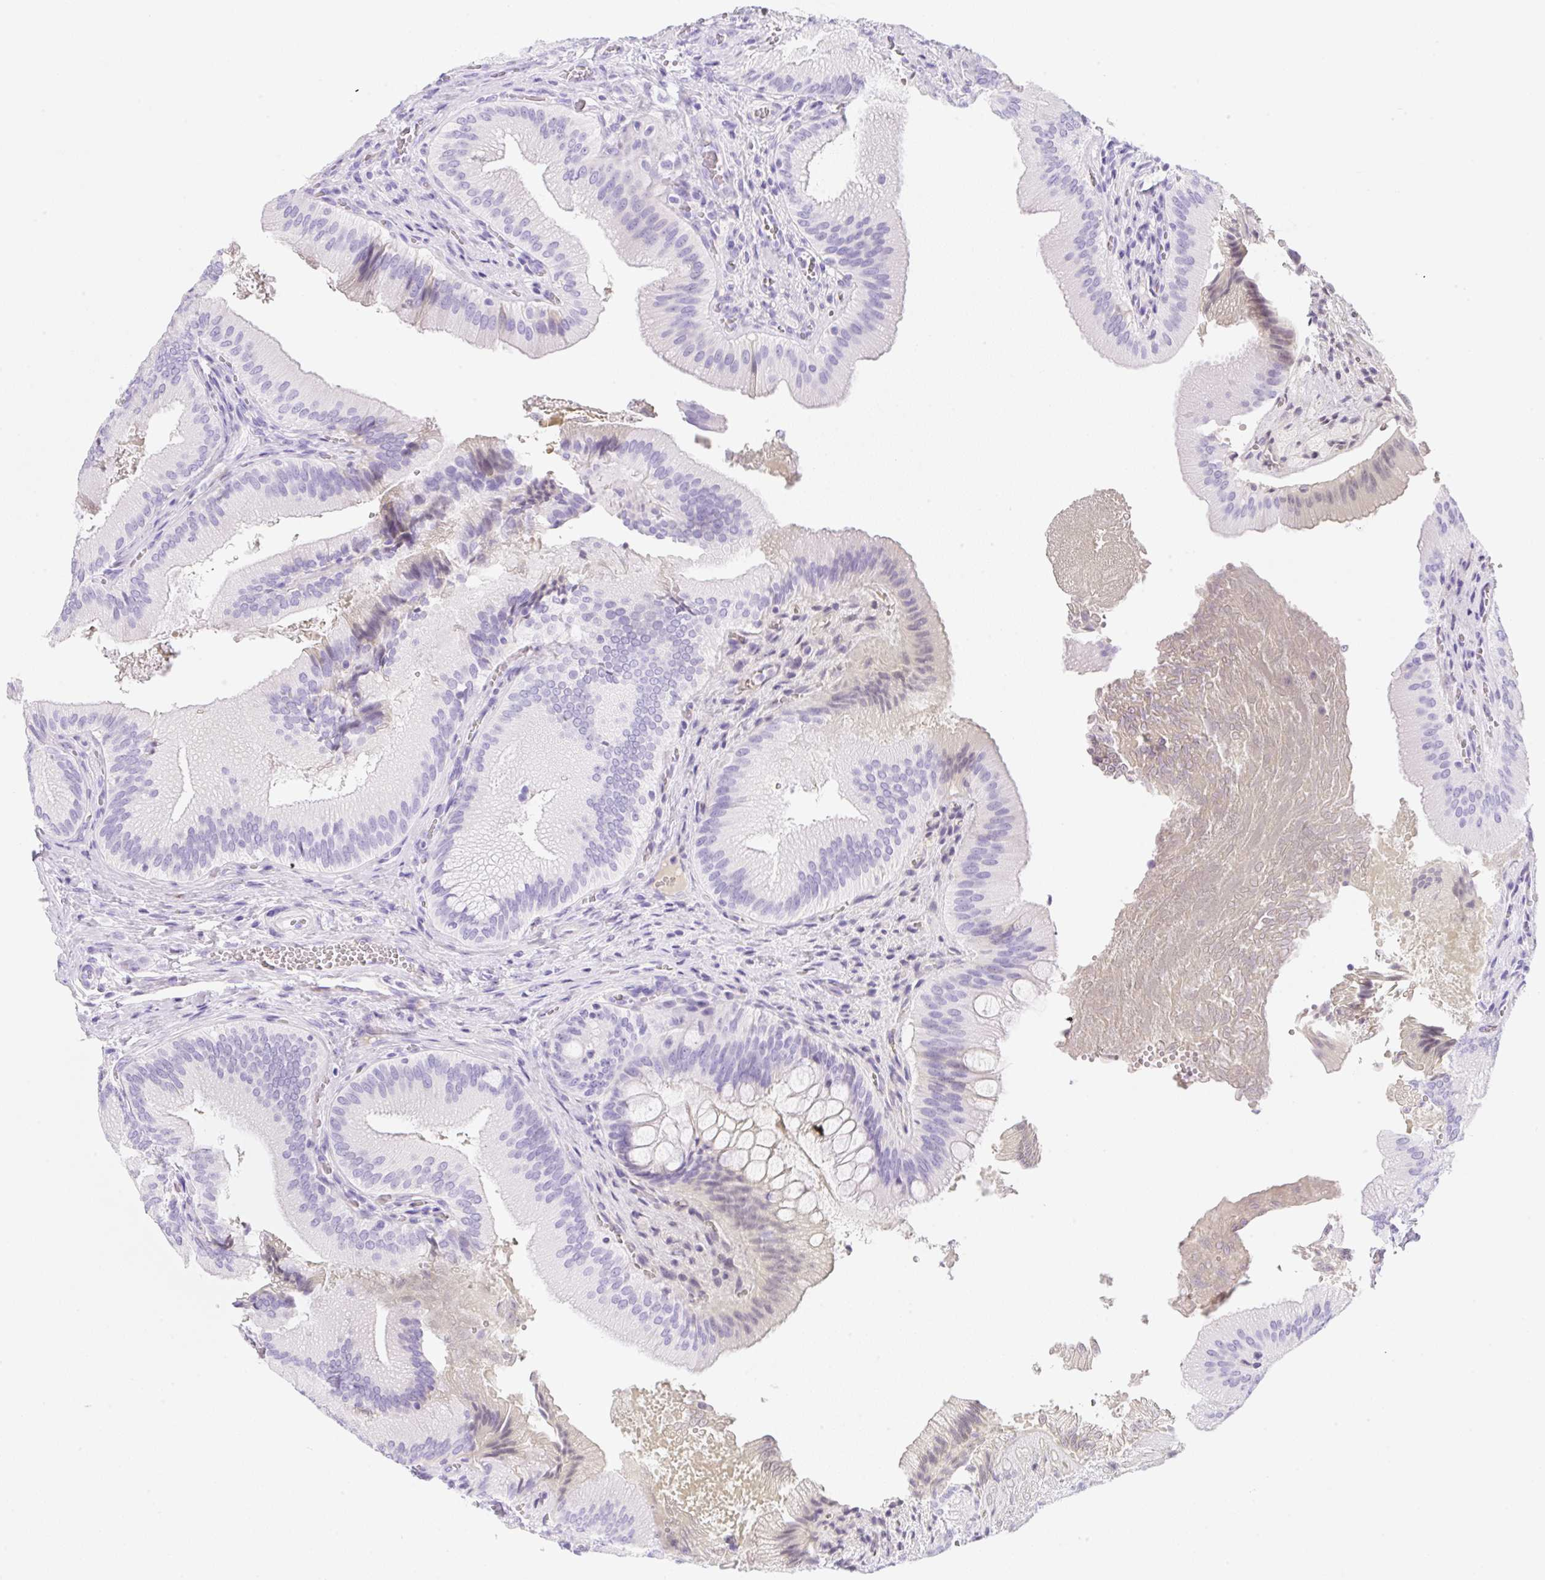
{"staining": {"intensity": "negative", "quantity": "none", "location": "none"}, "tissue": "gallbladder", "cell_type": "Glandular cells", "image_type": "normal", "snomed": [{"axis": "morphology", "description": "Normal tissue, NOS"}, {"axis": "topography", "description": "Gallbladder"}], "caption": "Immunohistochemical staining of normal gallbladder reveals no significant expression in glandular cells.", "gene": "KLK8", "patient": {"sex": "male", "age": 17}}